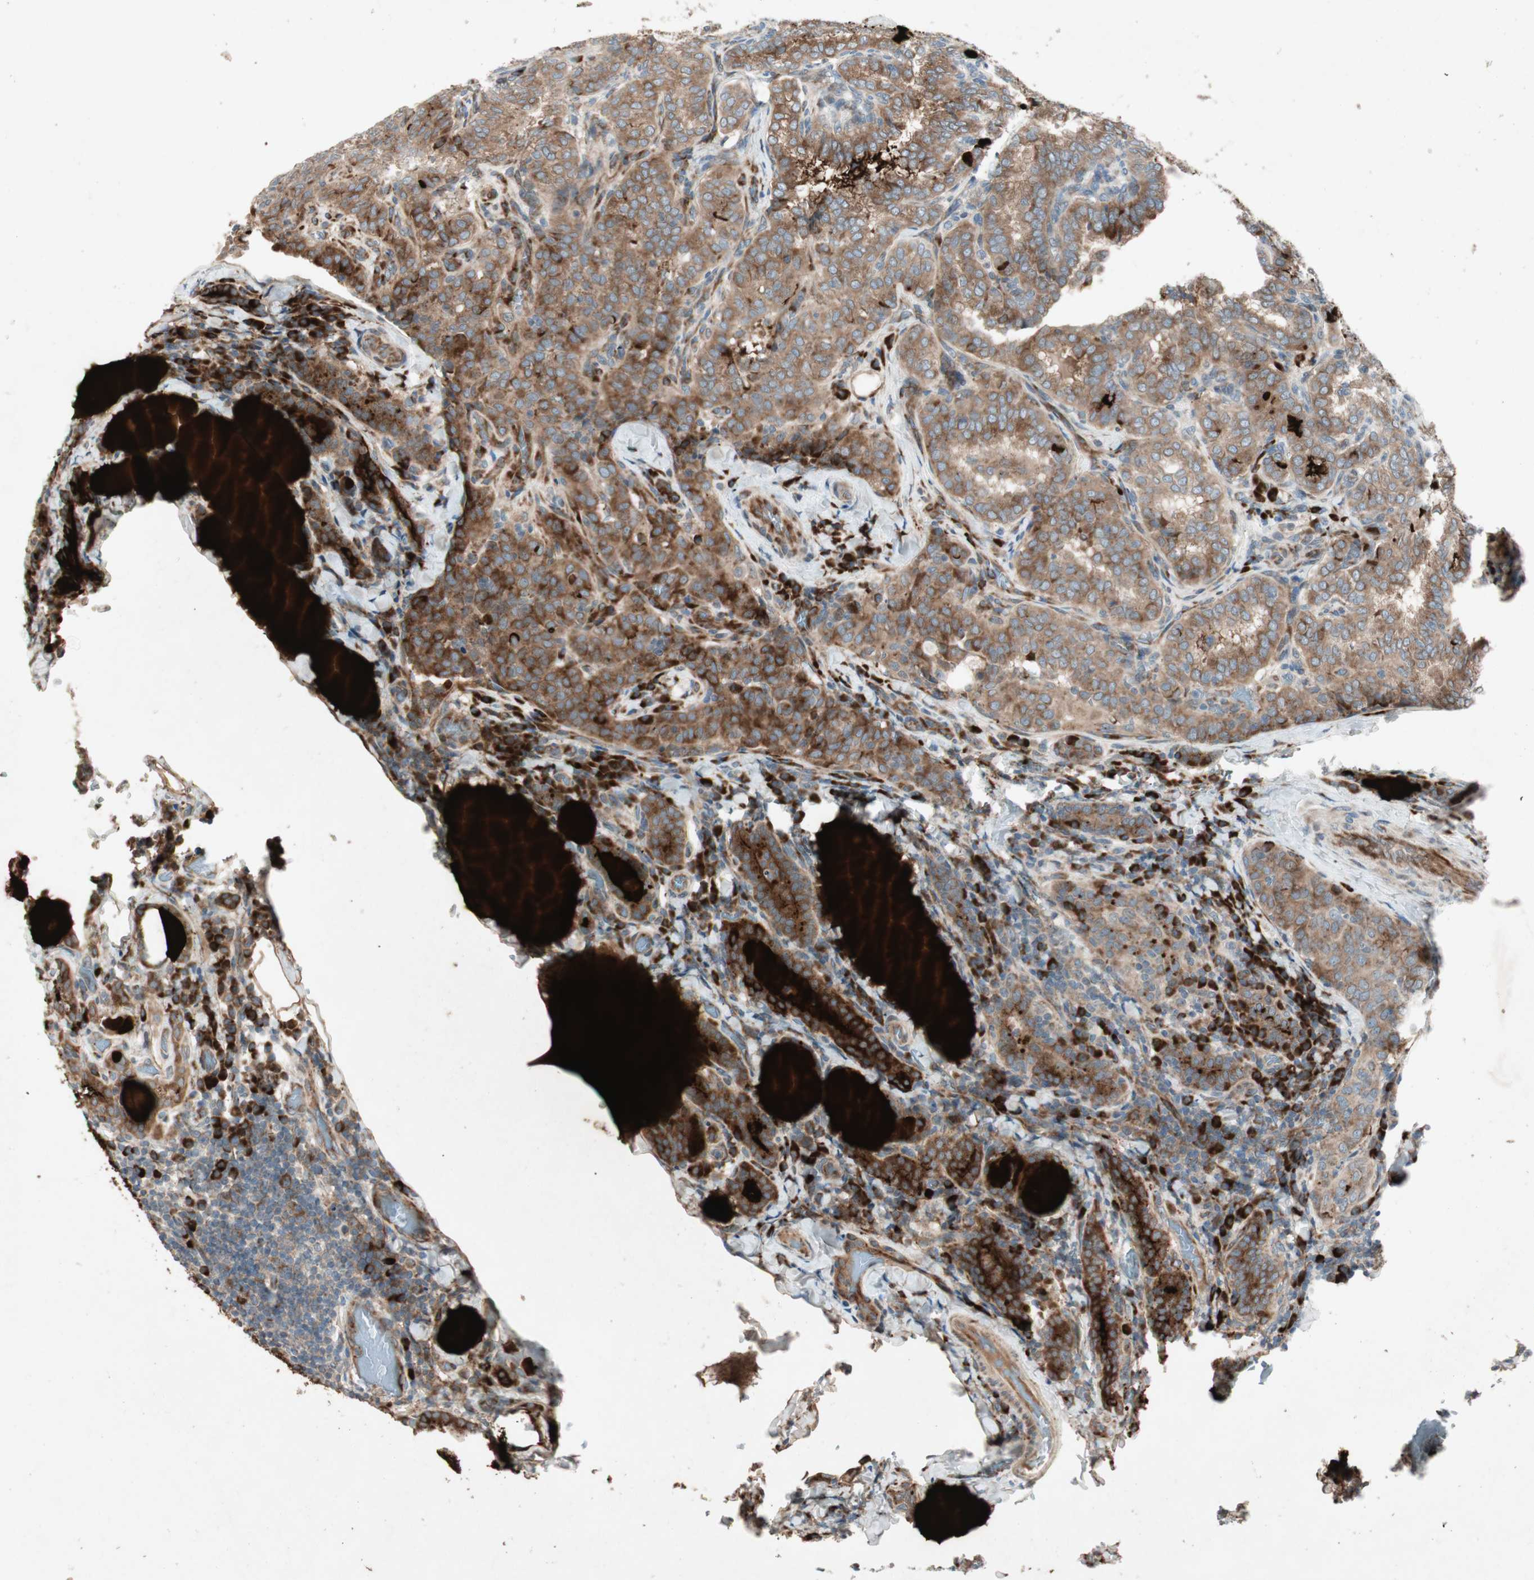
{"staining": {"intensity": "moderate", "quantity": ">75%", "location": "cytoplasmic/membranous"}, "tissue": "thyroid cancer", "cell_type": "Tumor cells", "image_type": "cancer", "snomed": [{"axis": "morphology", "description": "Normal tissue, NOS"}, {"axis": "morphology", "description": "Papillary adenocarcinoma, NOS"}, {"axis": "topography", "description": "Thyroid gland"}], "caption": "Tumor cells reveal medium levels of moderate cytoplasmic/membranous positivity in approximately >75% of cells in thyroid cancer (papillary adenocarcinoma).", "gene": "APOO", "patient": {"sex": "female", "age": 30}}